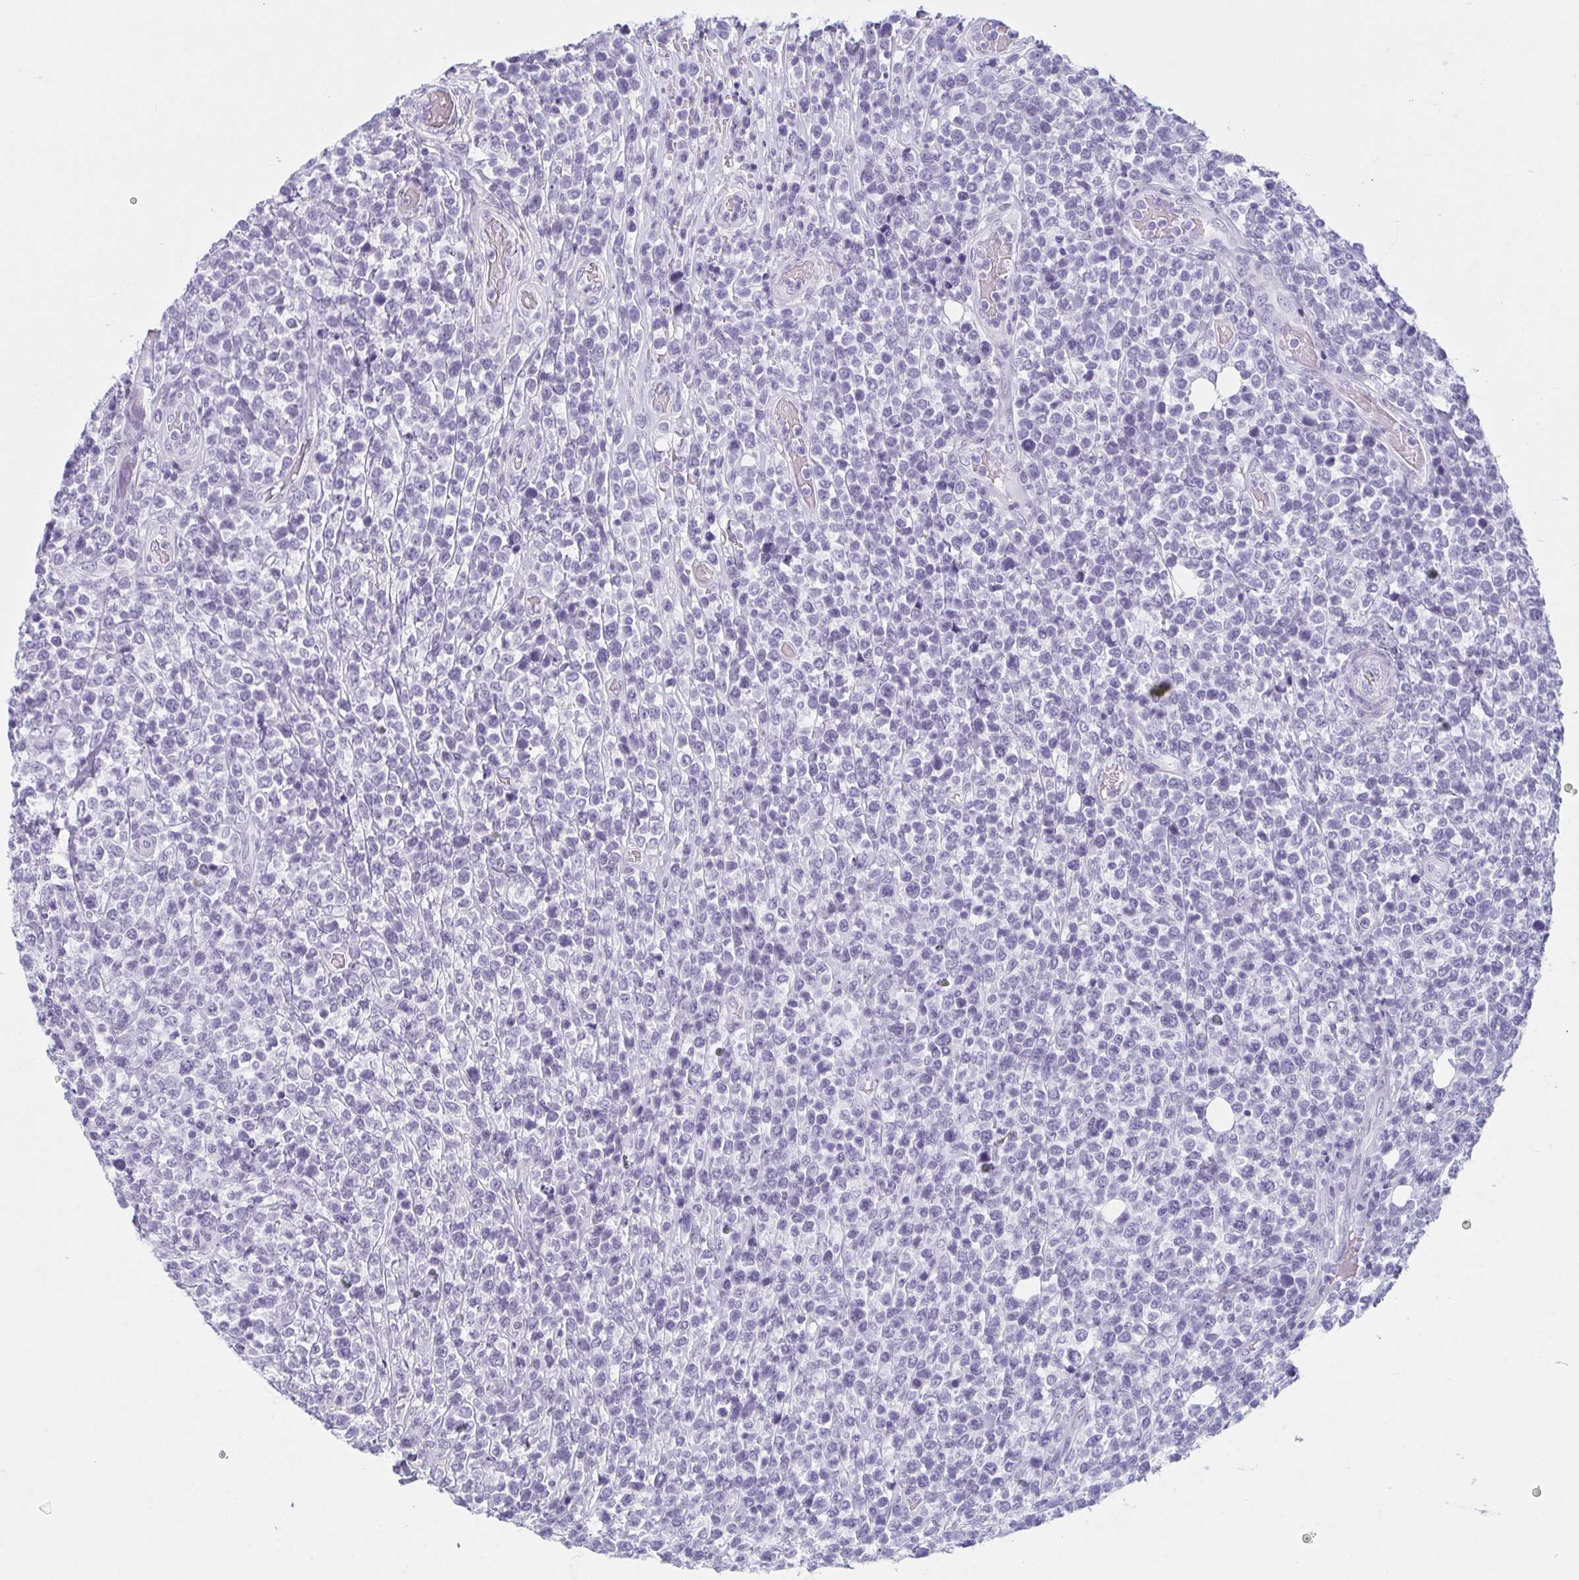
{"staining": {"intensity": "negative", "quantity": "none", "location": "none"}, "tissue": "lymphoma", "cell_type": "Tumor cells", "image_type": "cancer", "snomed": [{"axis": "morphology", "description": "Malignant lymphoma, non-Hodgkin's type, High grade"}, {"axis": "topography", "description": "Soft tissue"}], "caption": "Immunohistochemistry of malignant lymphoma, non-Hodgkin's type (high-grade) shows no positivity in tumor cells. (DAB (3,3'-diaminobenzidine) immunohistochemistry (IHC), high magnification).", "gene": "MOBP", "patient": {"sex": "female", "age": 56}}